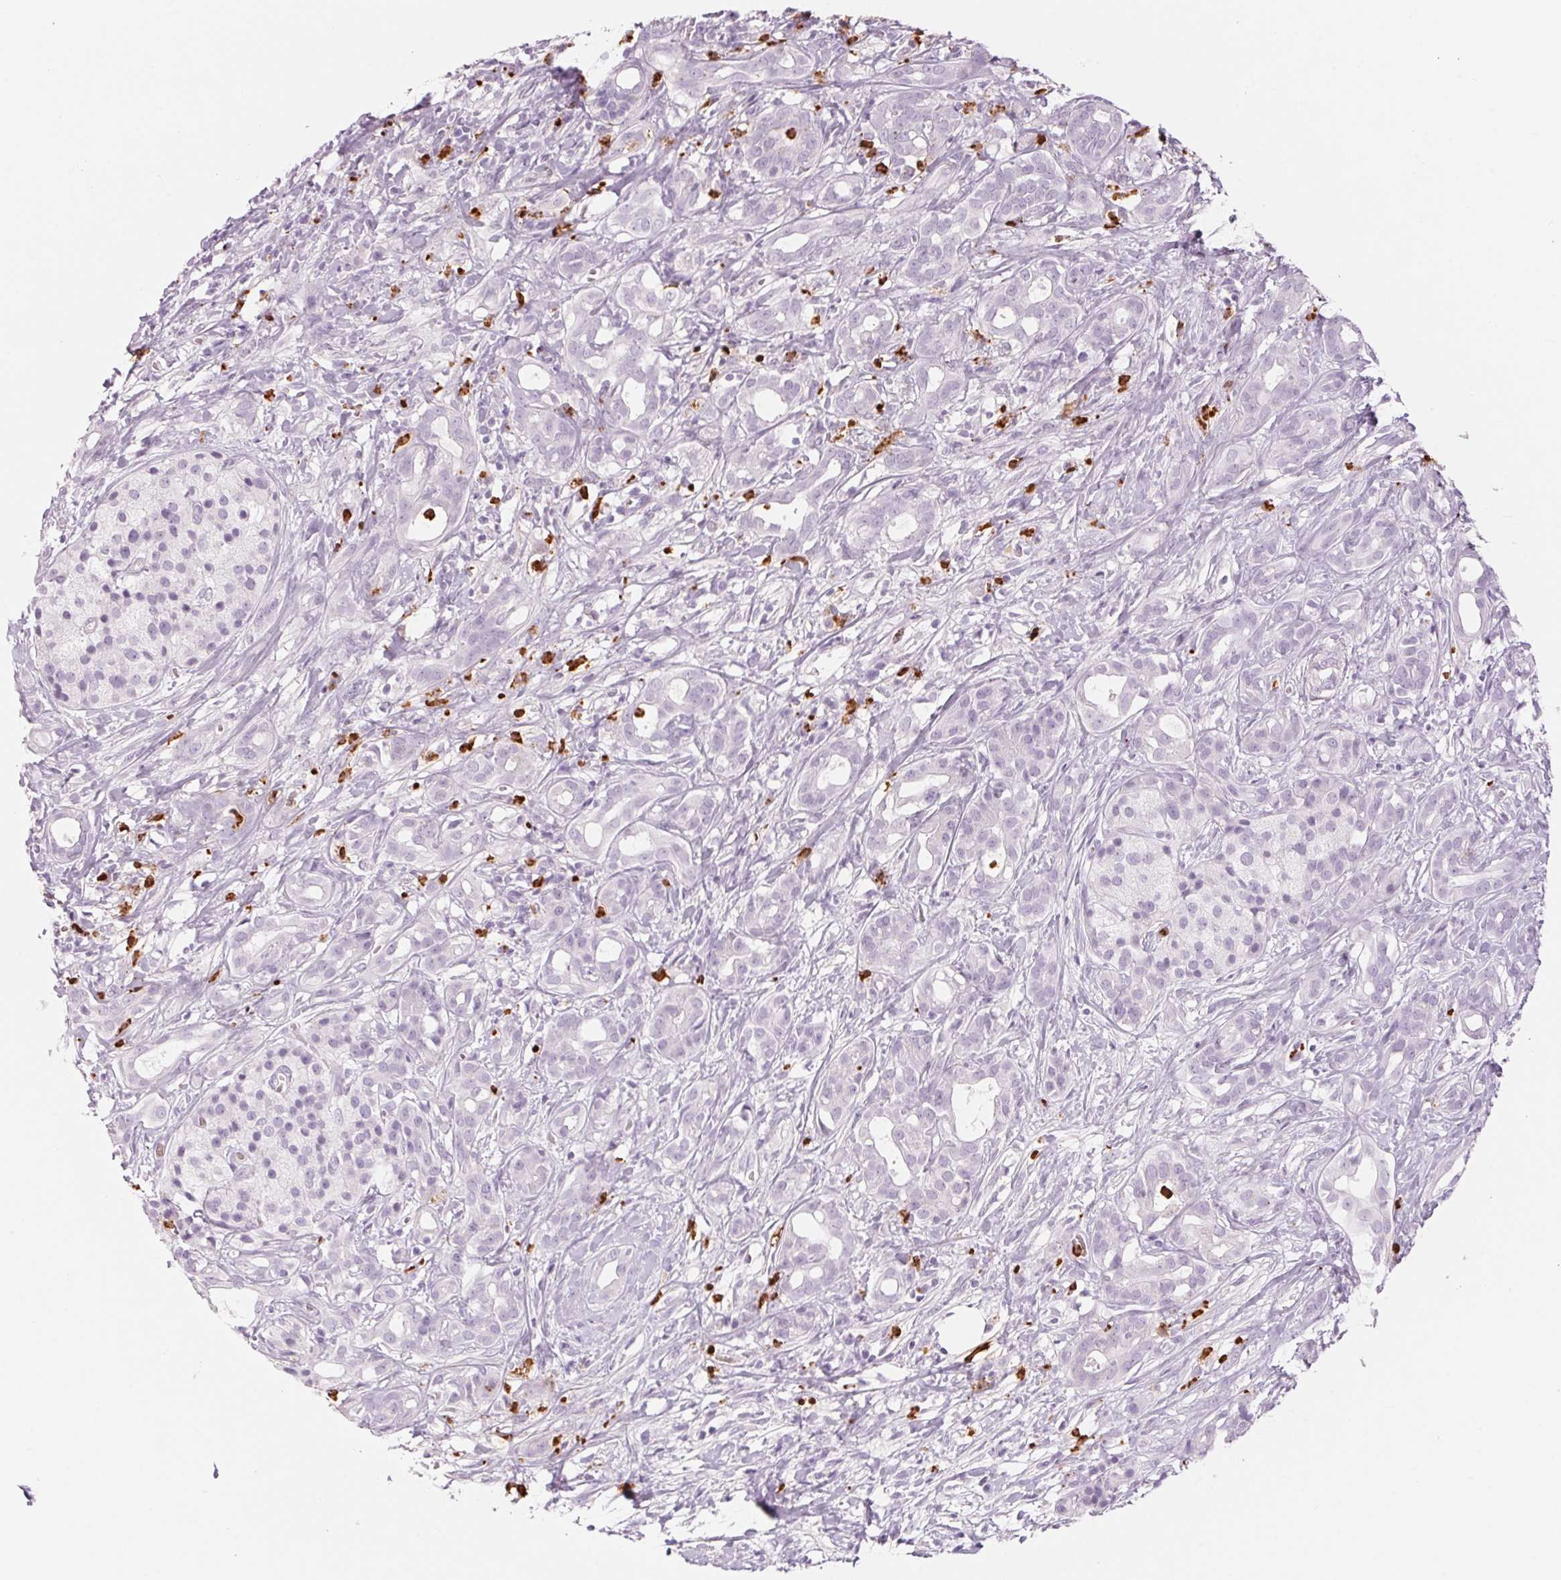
{"staining": {"intensity": "negative", "quantity": "none", "location": "none"}, "tissue": "pancreatic cancer", "cell_type": "Tumor cells", "image_type": "cancer", "snomed": [{"axis": "morphology", "description": "Adenocarcinoma, NOS"}, {"axis": "topography", "description": "Pancreas"}], "caption": "The immunohistochemistry image has no significant positivity in tumor cells of adenocarcinoma (pancreatic) tissue.", "gene": "KLK7", "patient": {"sex": "male", "age": 61}}